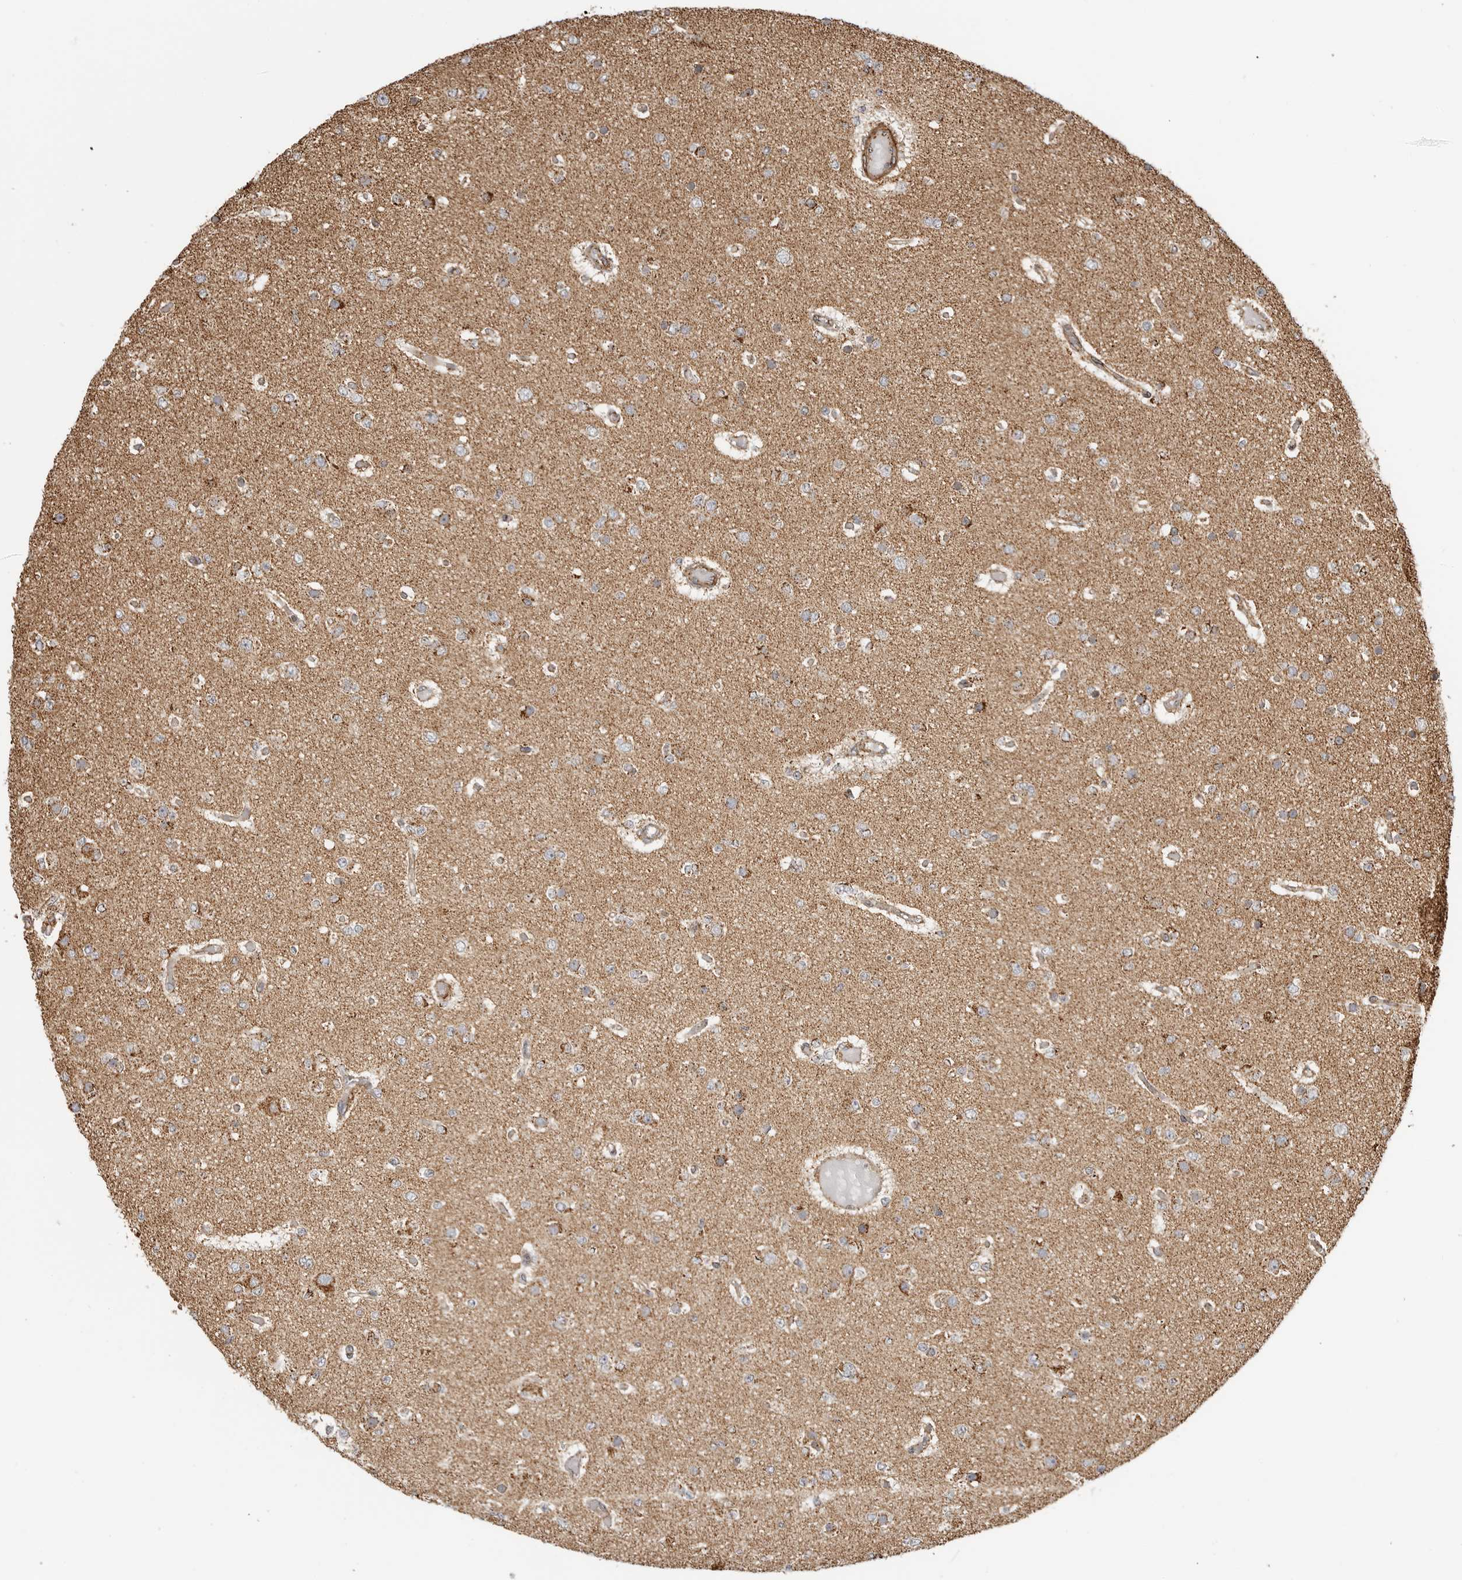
{"staining": {"intensity": "moderate", "quantity": ">75%", "location": "cytoplasmic/membranous"}, "tissue": "glioma", "cell_type": "Tumor cells", "image_type": "cancer", "snomed": [{"axis": "morphology", "description": "Glioma, malignant, Low grade"}, {"axis": "topography", "description": "Brain"}], "caption": "Immunohistochemistry micrograph of human glioma stained for a protein (brown), which exhibits medium levels of moderate cytoplasmic/membranous staining in about >75% of tumor cells.", "gene": "BMP2K", "patient": {"sex": "female", "age": 22}}